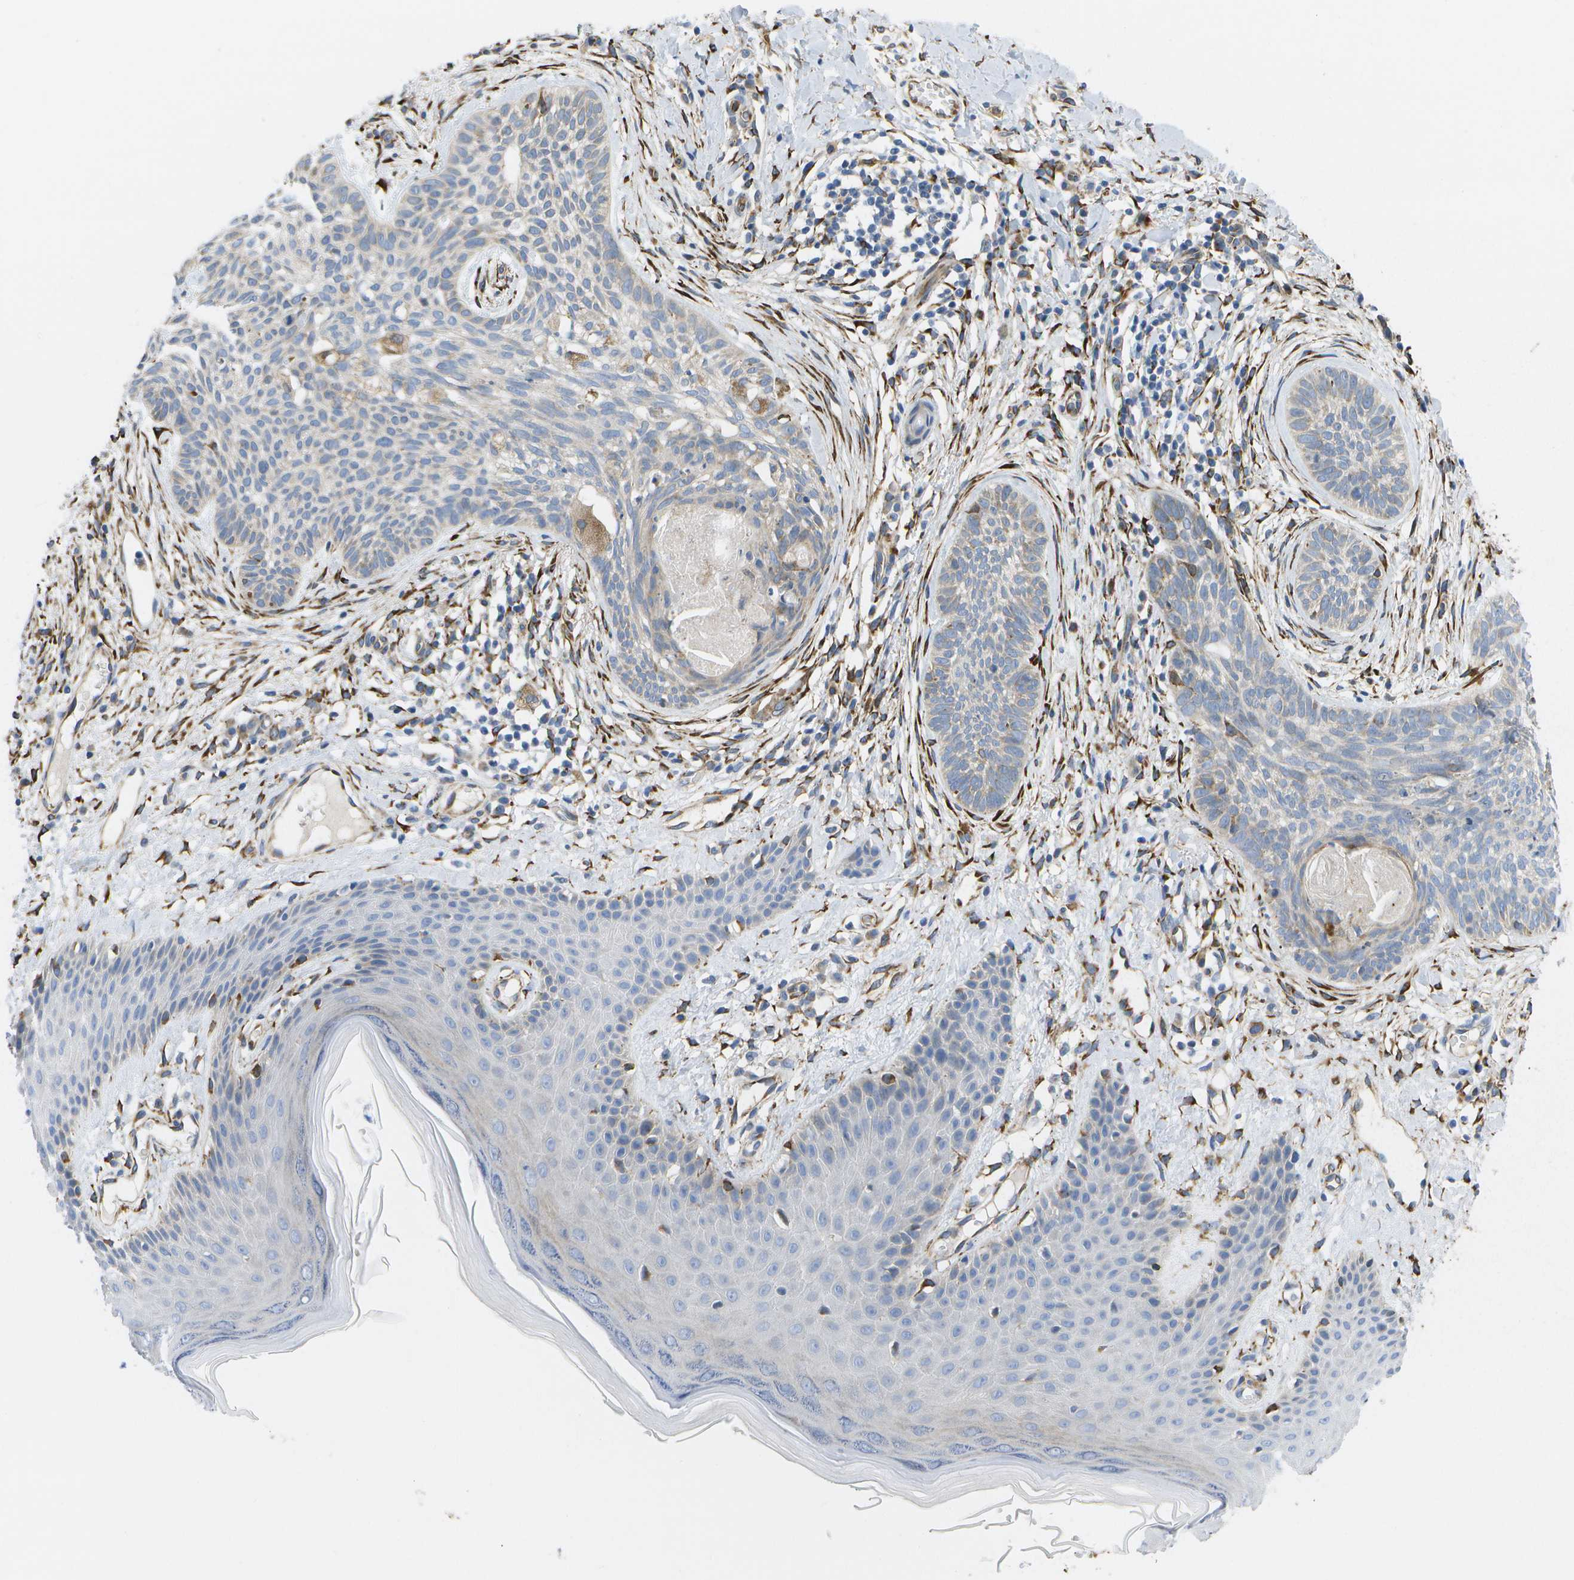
{"staining": {"intensity": "moderate", "quantity": "<25%", "location": "cytoplasmic/membranous"}, "tissue": "skin cancer", "cell_type": "Tumor cells", "image_type": "cancer", "snomed": [{"axis": "morphology", "description": "Basal cell carcinoma"}, {"axis": "topography", "description": "Skin"}], "caption": "About <25% of tumor cells in skin basal cell carcinoma reveal moderate cytoplasmic/membranous protein staining as visualized by brown immunohistochemical staining.", "gene": "ZDHHC17", "patient": {"sex": "female", "age": 59}}